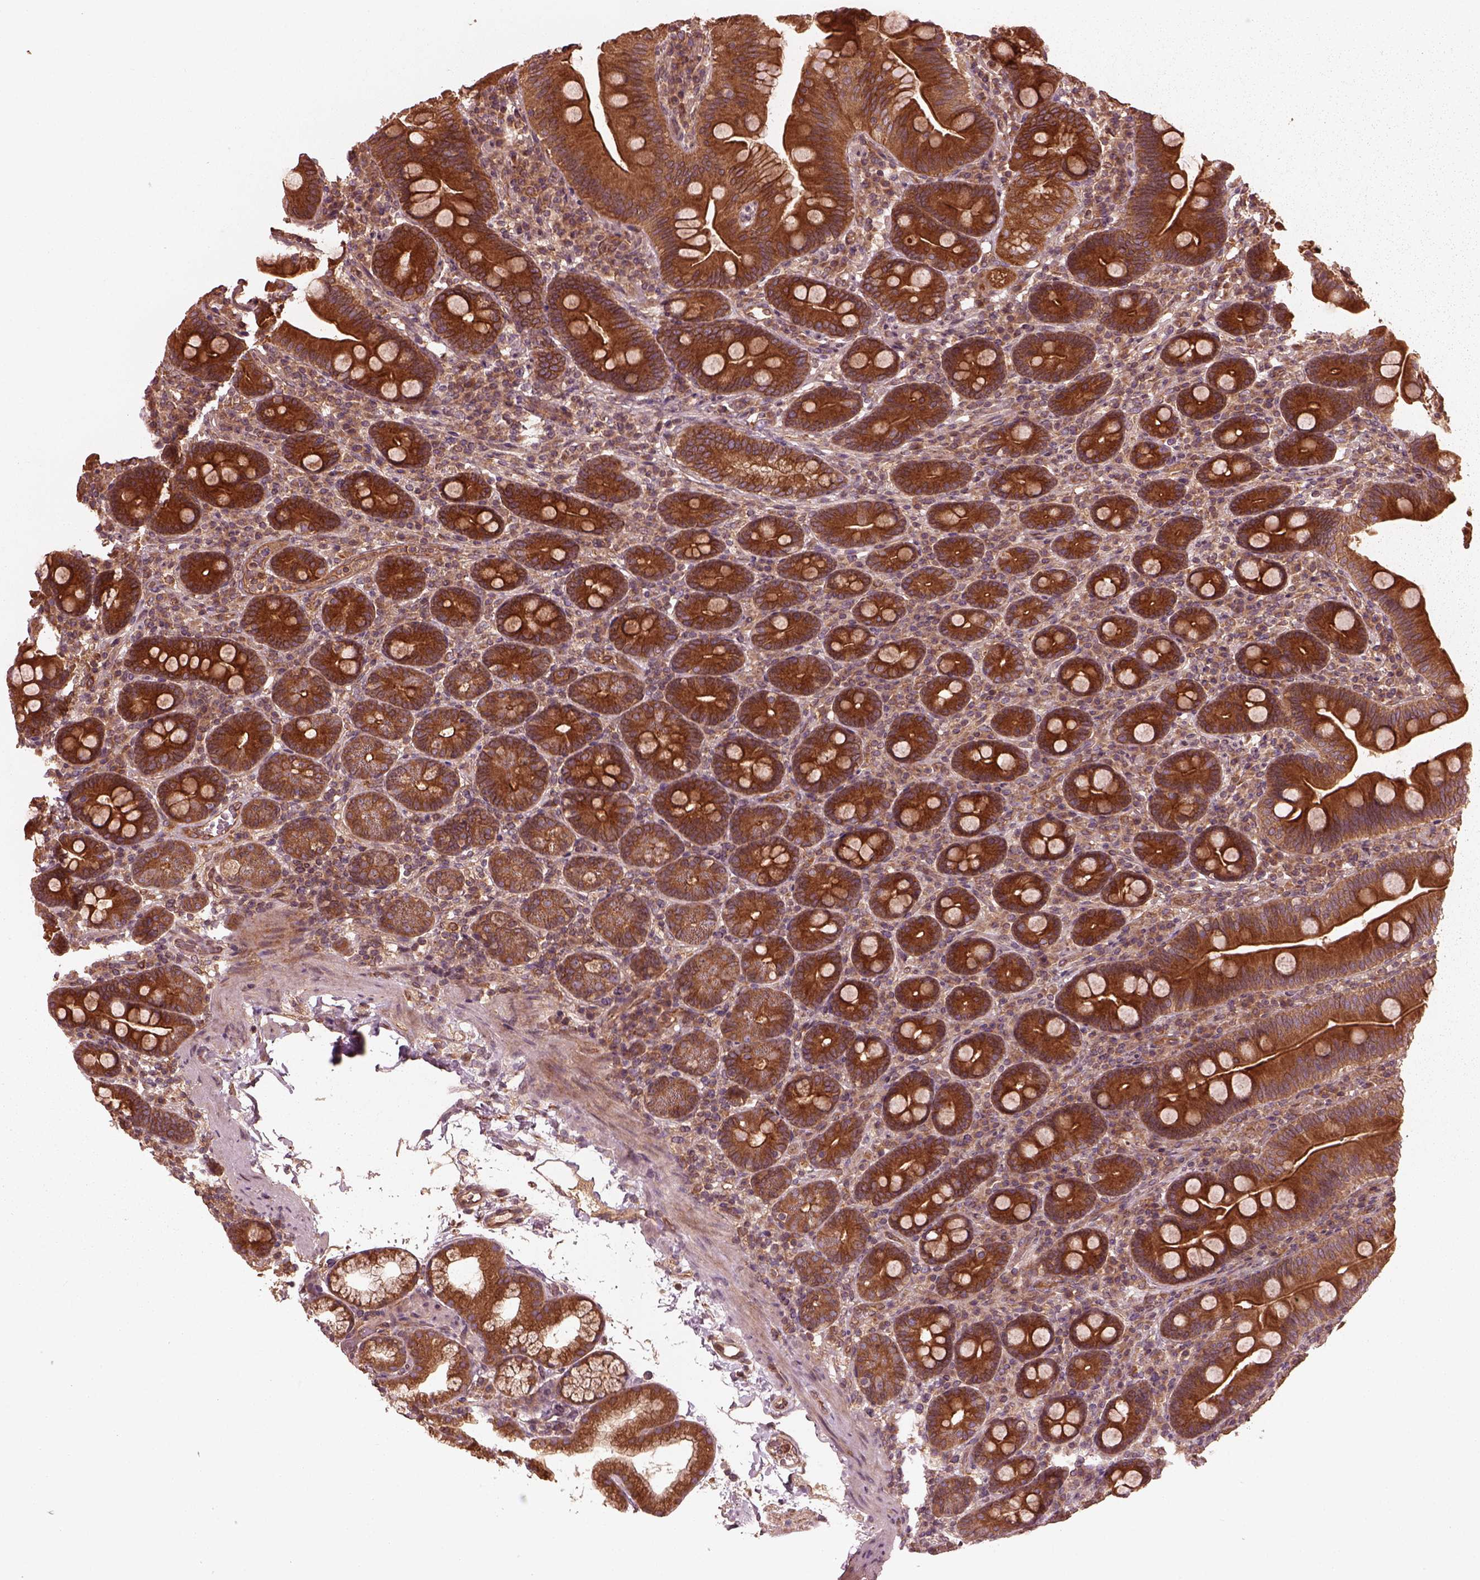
{"staining": {"intensity": "strong", "quantity": ">75%", "location": "cytoplasmic/membranous"}, "tissue": "duodenum", "cell_type": "Glandular cells", "image_type": "normal", "snomed": [{"axis": "morphology", "description": "Normal tissue, NOS"}, {"axis": "topography", "description": "Duodenum"}], "caption": "The histopathology image shows a brown stain indicating the presence of a protein in the cytoplasmic/membranous of glandular cells in duodenum. (IHC, brightfield microscopy, high magnification).", "gene": "PIK3R2", "patient": {"sex": "male", "age": 59}}